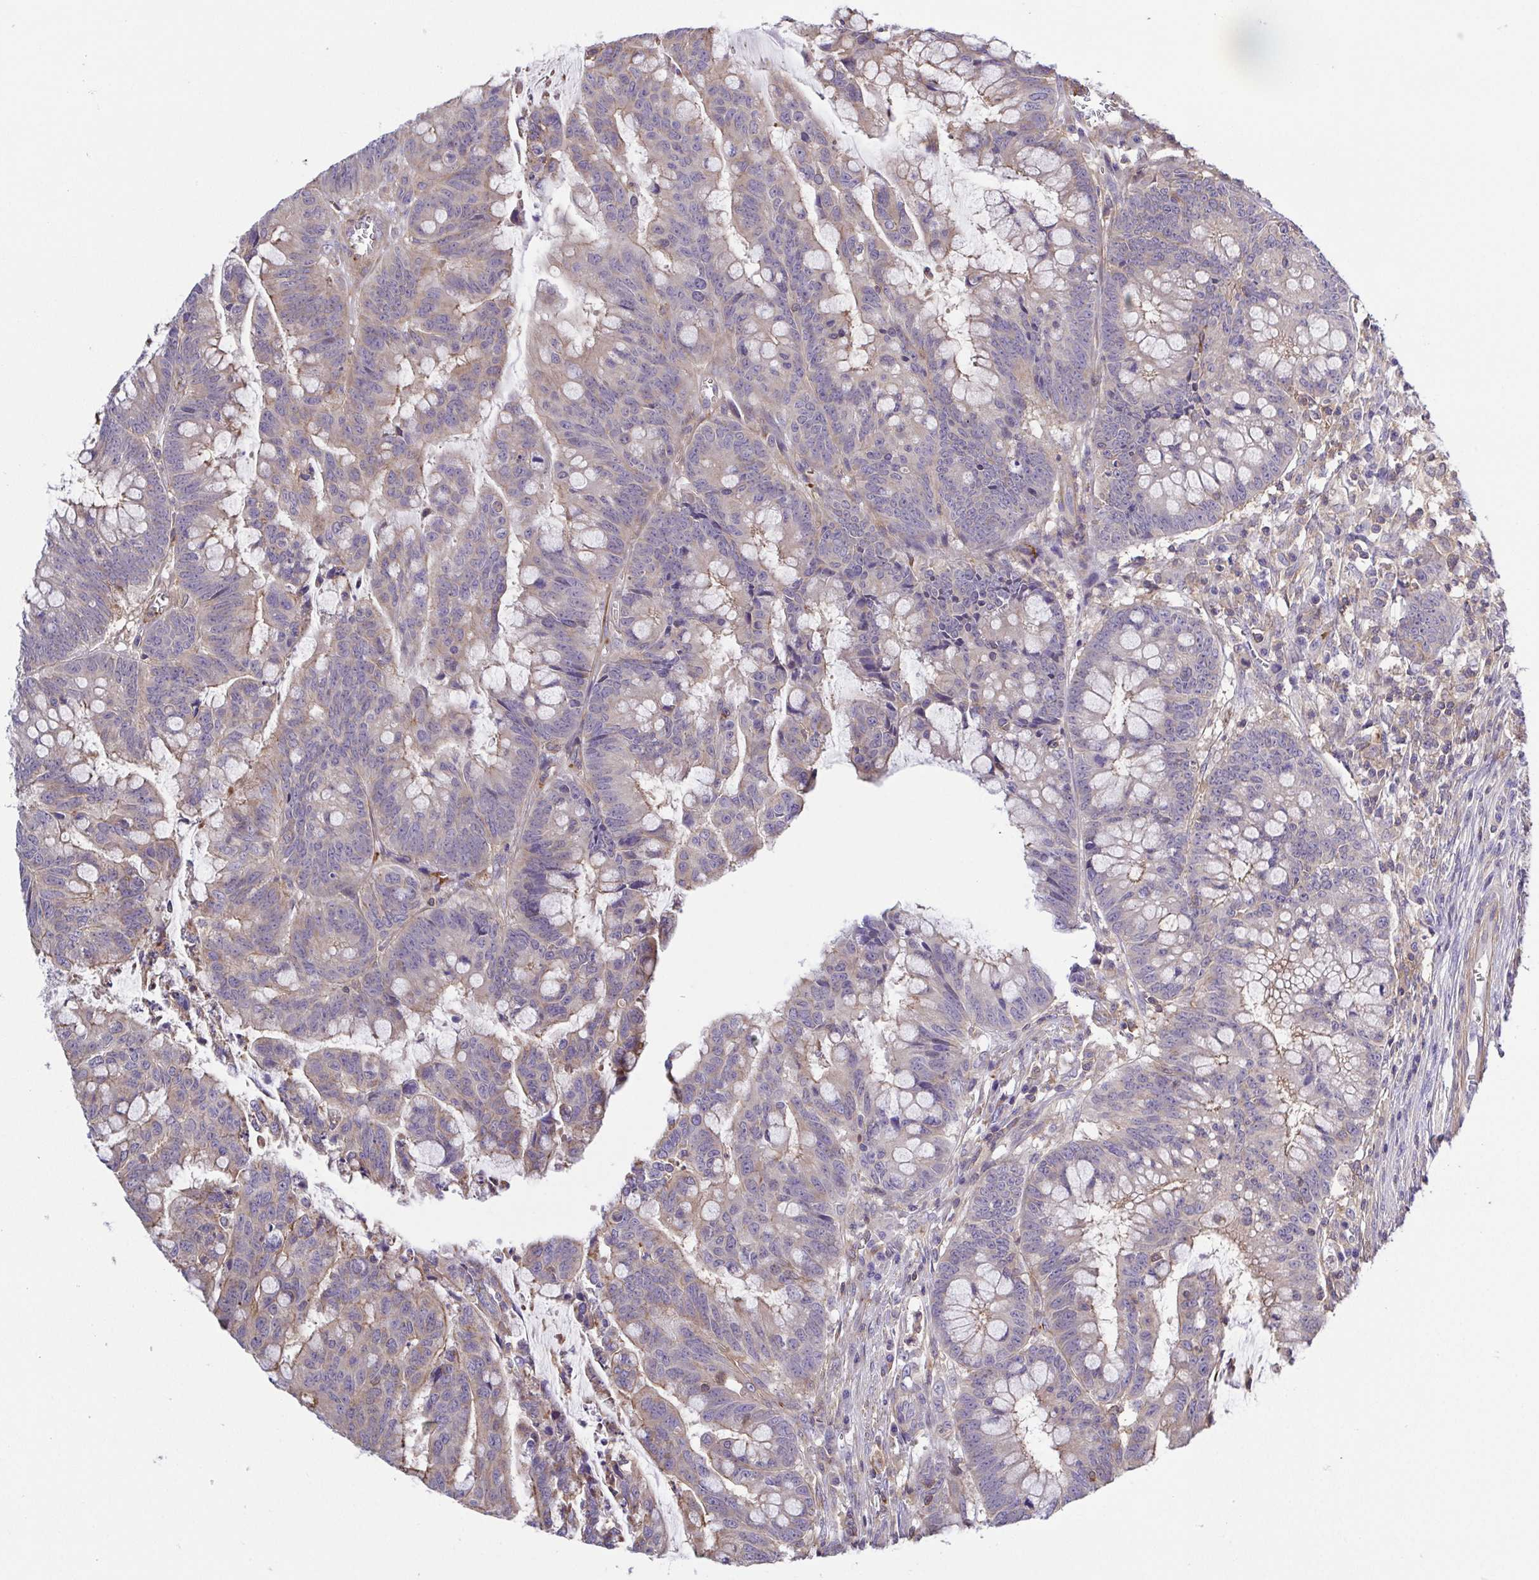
{"staining": {"intensity": "weak", "quantity": "<25%", "location": "cytoplasmic/membranous"}, "tissue": "colorectal cancer", "cell_type": "Tumor cells", "image_type": "cancer", "snomed": [{"axis": "morphology", "description": "Adenocarcinoma, NOS"}, {"axis": "topography", "description": "Colon"}], "caption": "Immunohistochemistry (IHC) photomicrograph of neoplastic tissue: human adenocarcinoma (colorectal) stained with DAB exhibits no significant protein expression in tumor cells.", "gene": "PRR14L", "patient": {"sex": "male", "age": 62}}